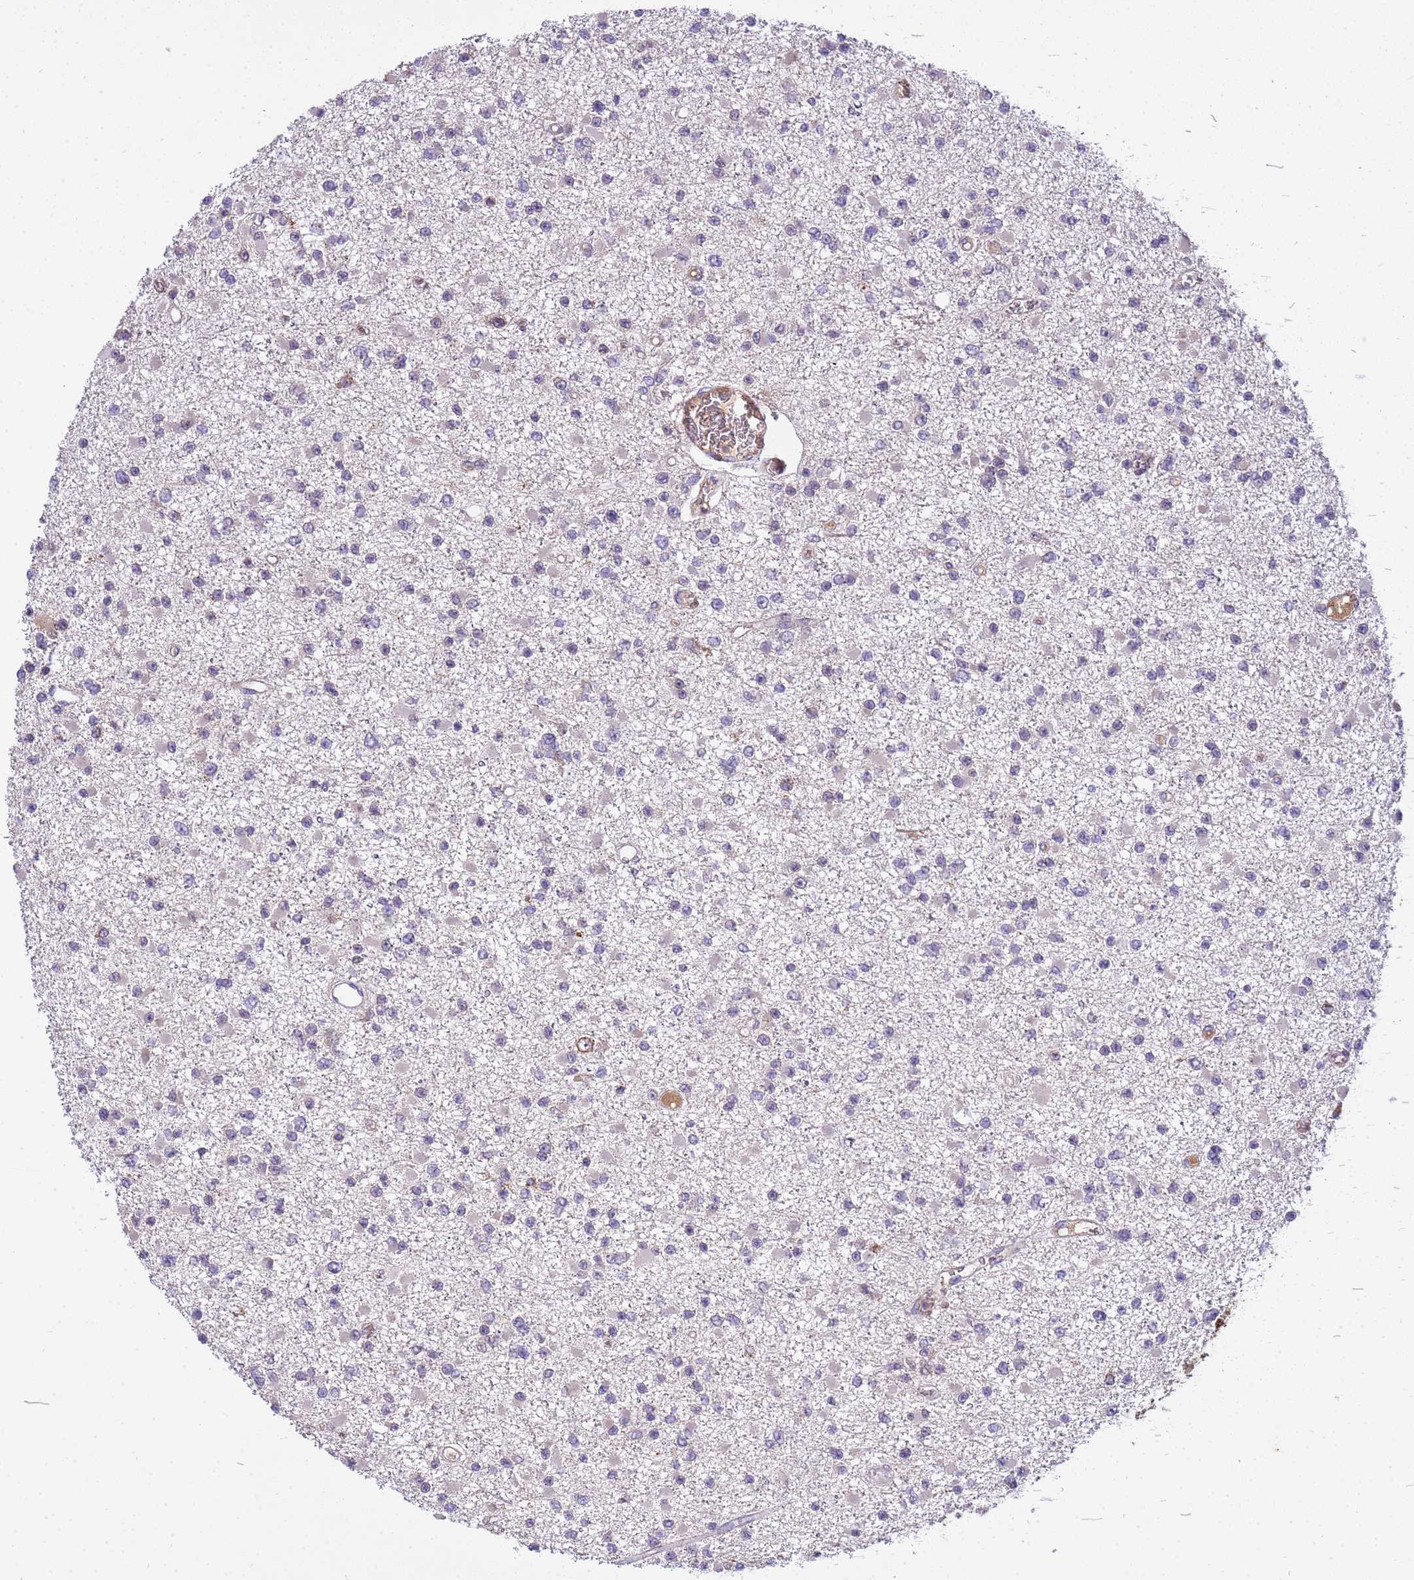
{"staining": {"intensity": "negative", "quantity": "none", "location": "none"}, "tissue": "glioma", "cell_type": "Tumor cells", "image_type": "cancer", "snomed": [{"axis": "morphology", "description": "Glioma, malignant, Low grade"}, {"axis": "topography", "description": "Brain"}], "caption": "This is an IHC histopathology image of human malignant low-grade glioma. There is no staining in tumor cells.", "gene": "PLCXD3", "patient": {"sex": "female", "age": 22}}